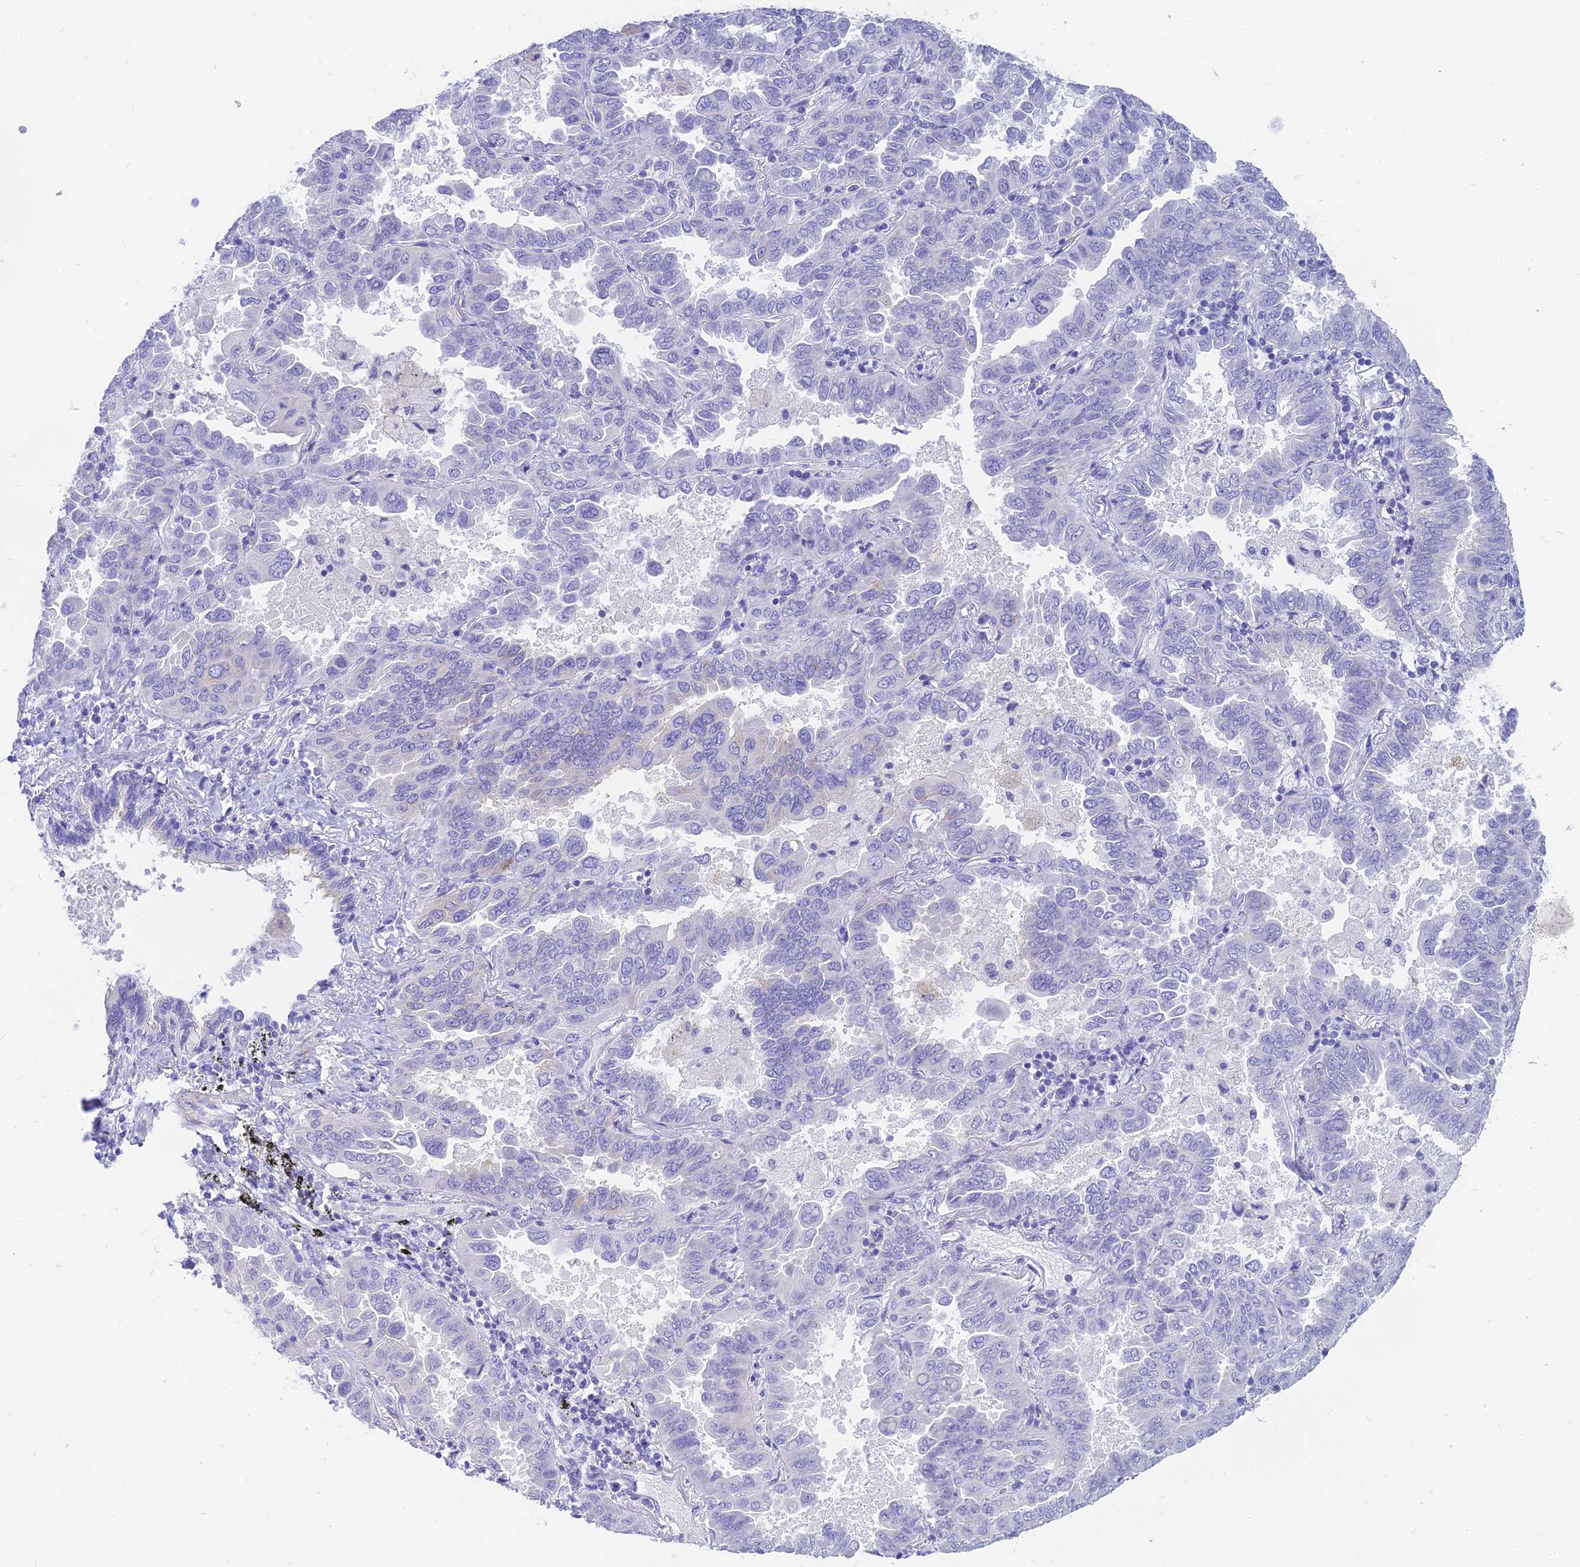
{"staining": {"intensity": "negative", "quantity": "none", "location": "none"}, "tissue": "lung cancer", "cell_type": "Tumor cells", "image_type": "cancer", "snomed": [{"axis": "morphology", "description": "Adenocarcinoma, NOS"}, {"axis": "topography", "description": "Lung"}], "caption": "There is no significant positivity in tumor cells of adenocarcinoma (lung).", "gene": "SLC36A2", "patient": {"sex": "male", "age": 64}}